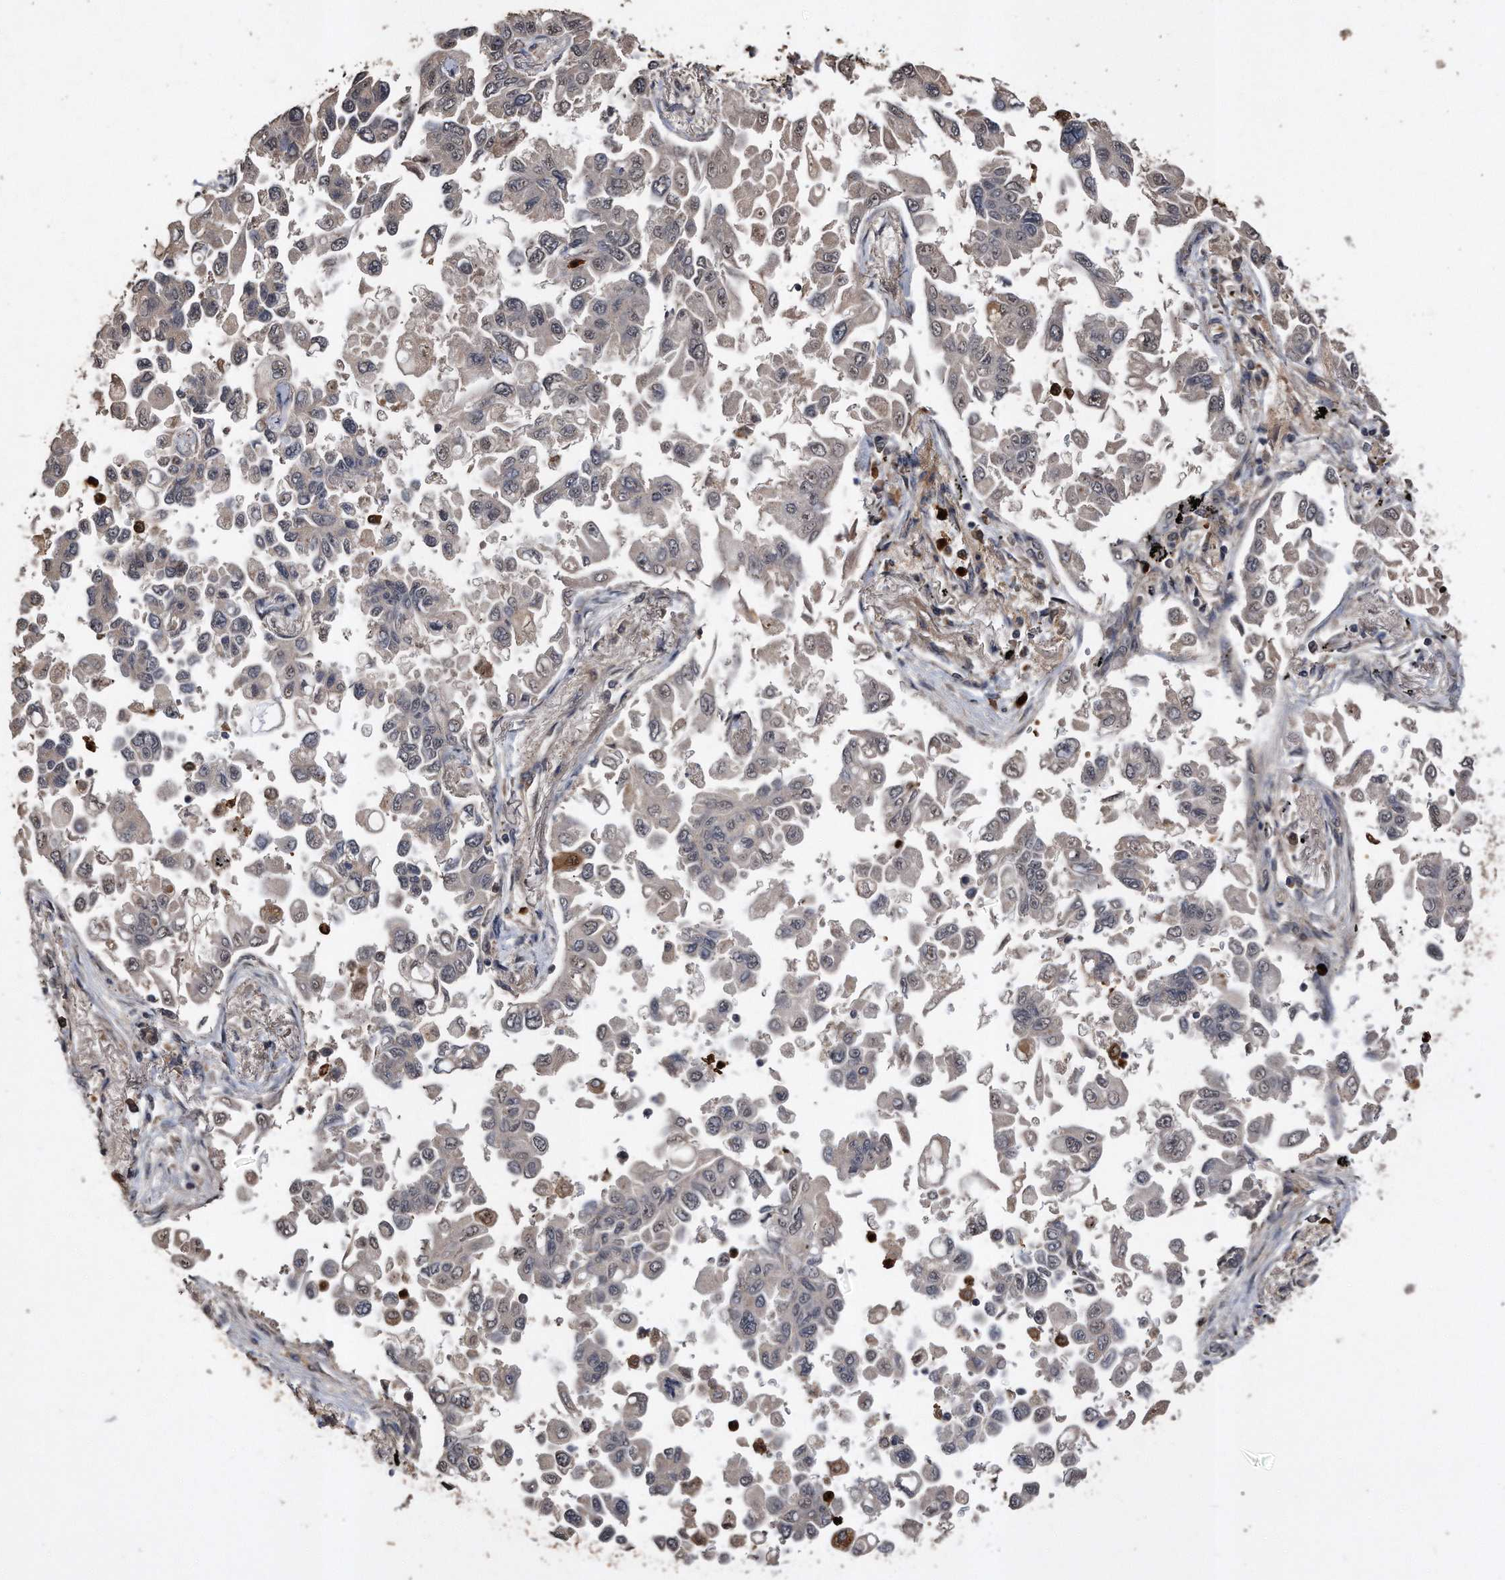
{"staining": {"intensity": "negative", "quantity": "none", "location": "none"}, "tissue": "lung cancer", "cell_type": "Tumor cells", "image_type": "cancer", "snomed": [{"axis": "morphology", "description": "Adenocarcinoma, NOS"}, {"axis": "topography", "description": "Lung"}], "caption": "This image is of lung adenocarcinoma stained with immunohistochemistry (IHC) to label a protein in brown with the nuclei are counter-stained blue. There is no expression in tumor cells.", "gene": "PELO", "patient": {"sex": "female", "age": 67}}